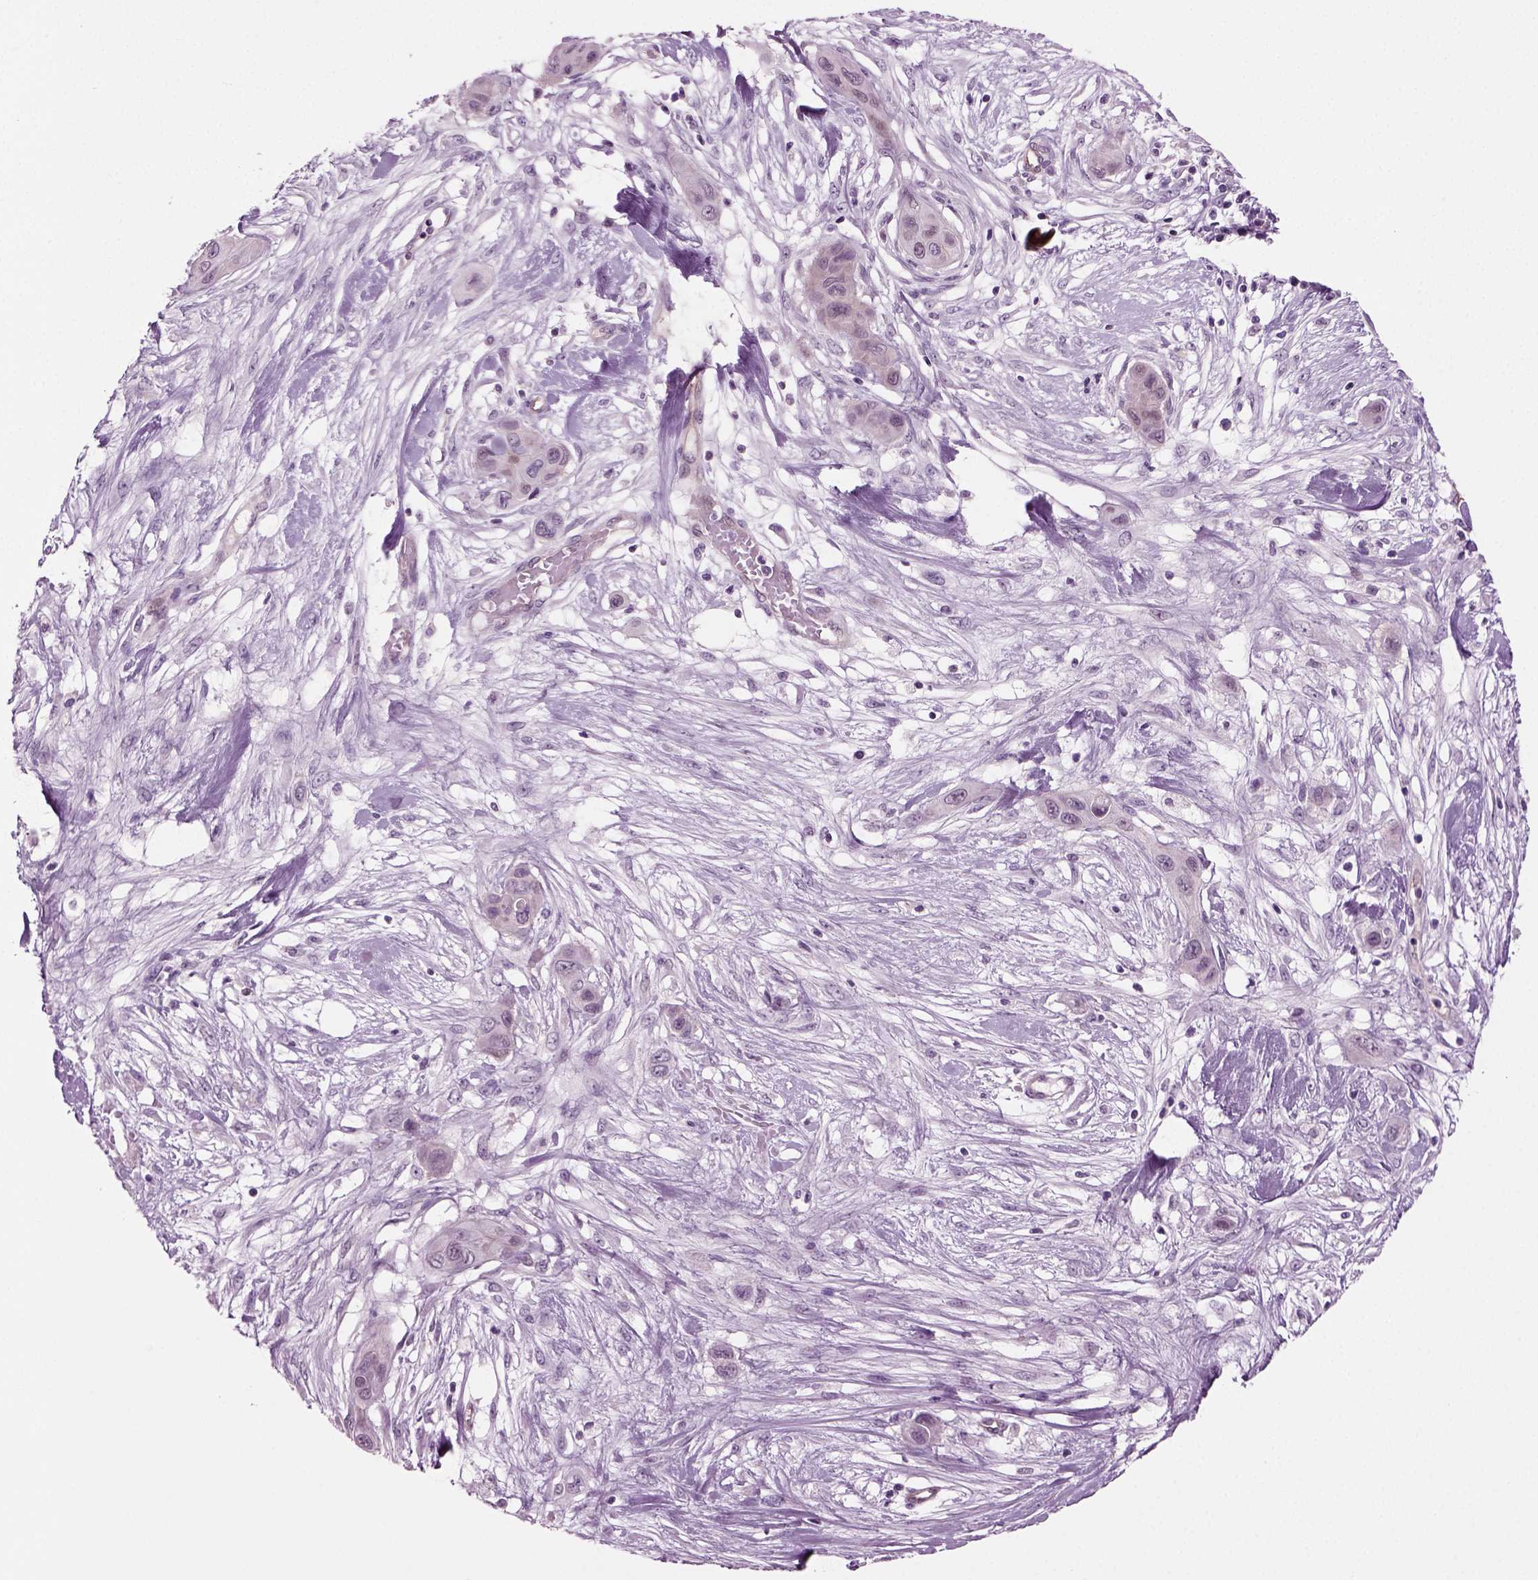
{"staining": {"intensity": "weak", "quantity": "<25%", "location": "cytoplasmic/membranous"}, "tissue": "skin cancer", "cell_type": "Tumor cells", "image_type": "cancer", "snomed": [{"axis": "morphology", "description": "Squamous cell carcinoma, NOS"}, {"axis": "topography", "description": "Skin"}], "caption": "IHC of human skin squamous cell carcinoma demonstrates no expression in tumor cells.", "gene": "COL9A2", "patient": {"sex": "male", "age": 79}}